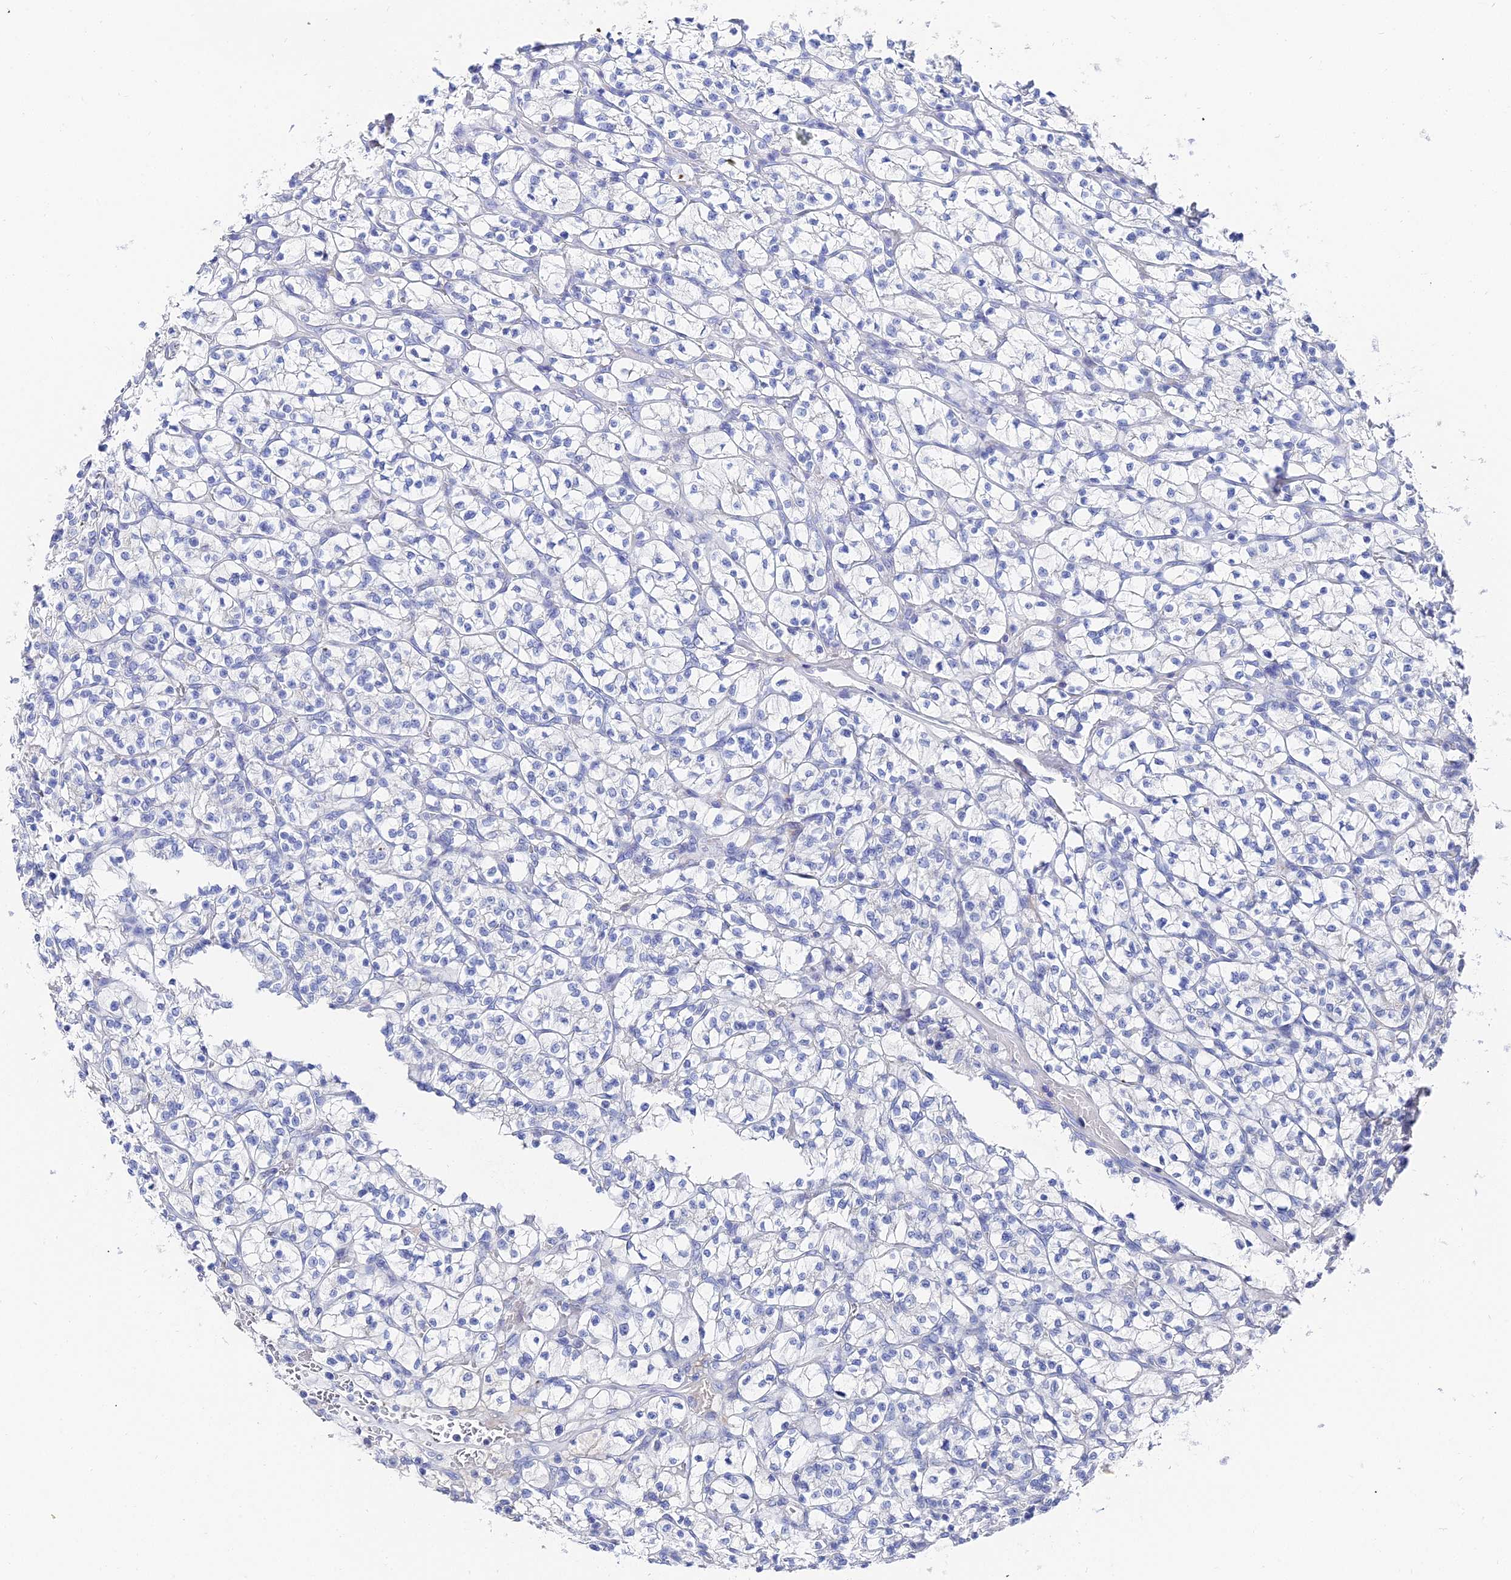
{"staining": {"intensity": "negative", "quantity": "none", "location": "none"}, "tissue": "renal cancer", "cell_type": "Tumor cells", "image_type": "cancer", "snomed": [{"axis": "morphology", "description": "Adenocarcinoma, NOS"}, {"axis": "topography", "description": "Kidney"}], "caption": "Tumor cells show no significant positivity in renal cancer. Nuclei are stained in blue.", "gene": "KRT17", "patient": {"sex": "female", "age": 64}}